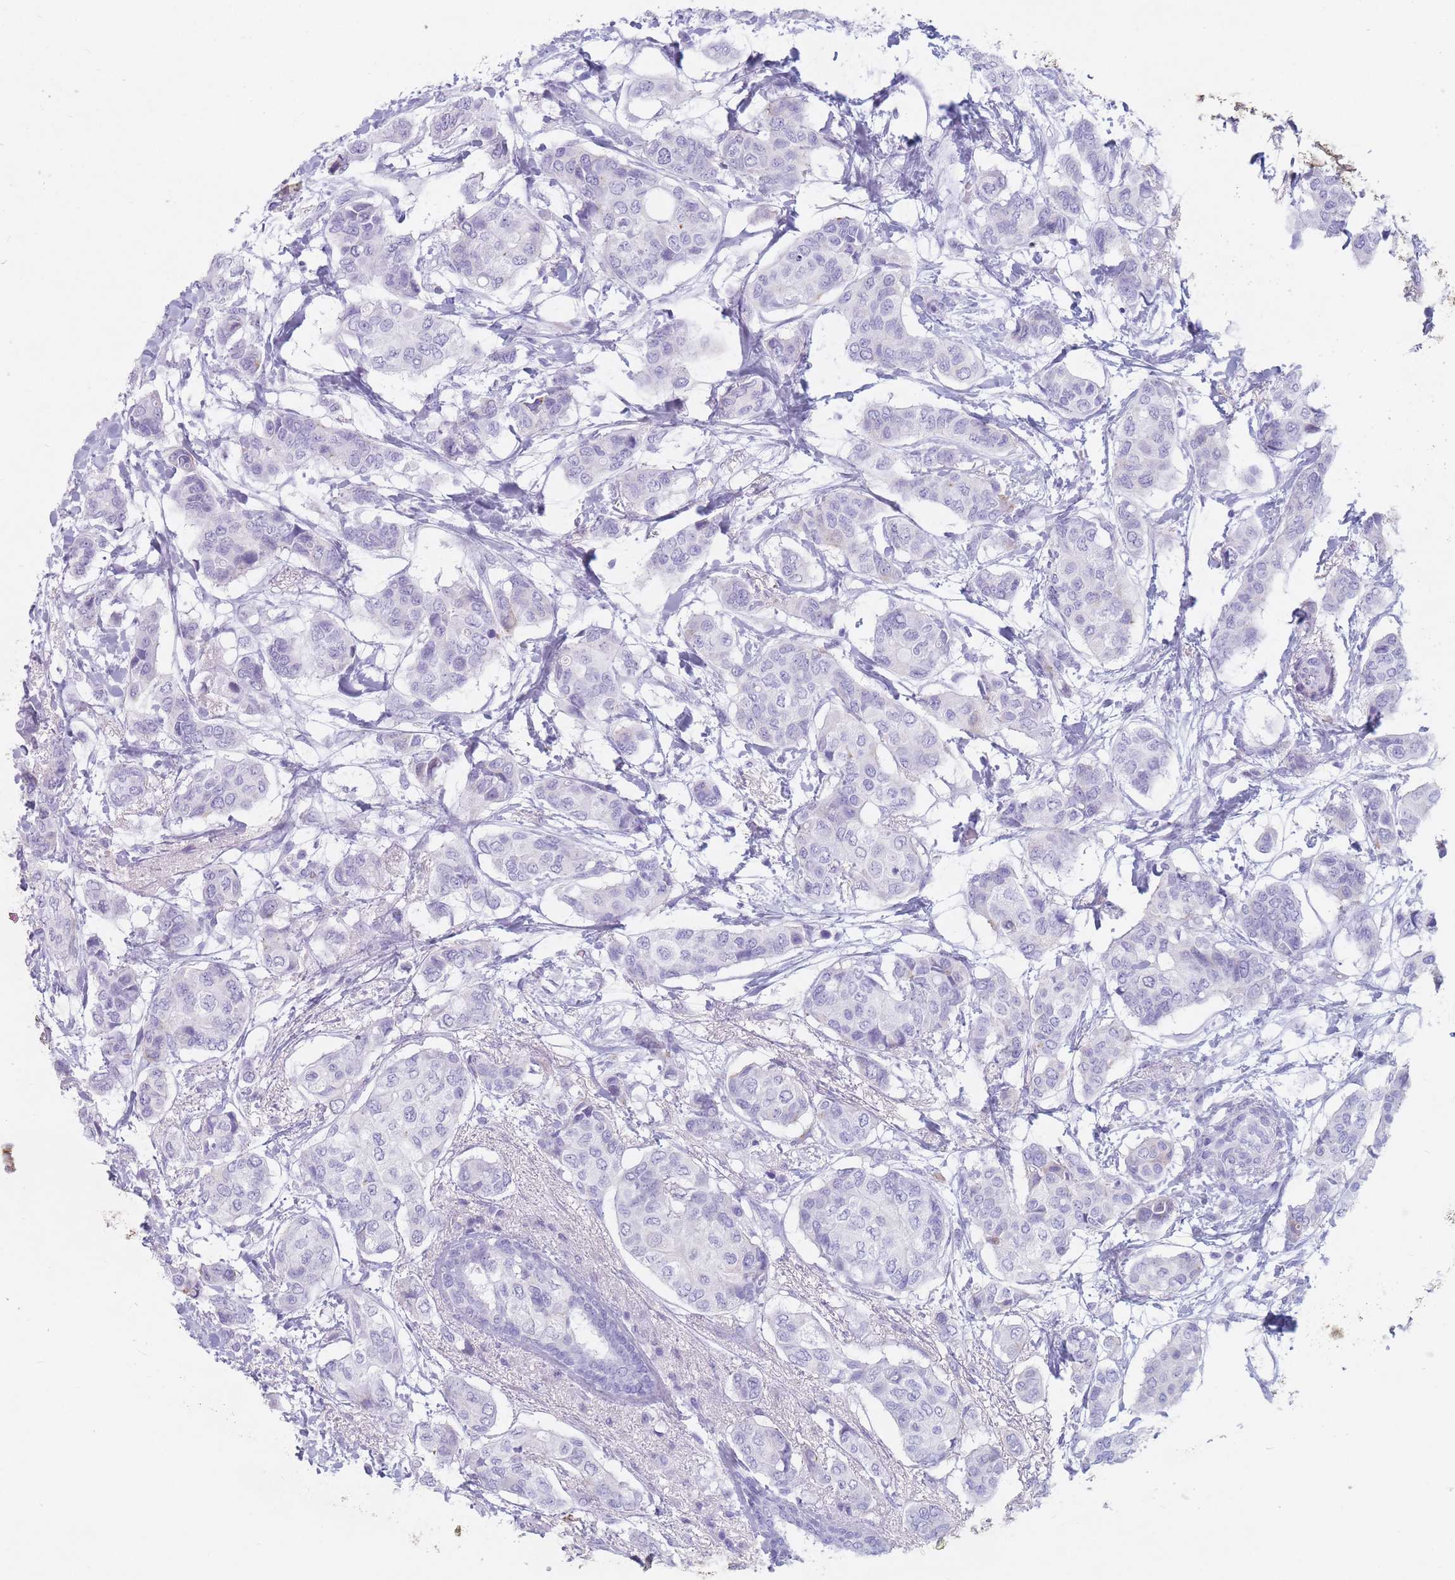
{"staining": {"intensity": "negative", "quantity": "none", "location": "none"}, "tissue": "breast cancer", "cell_type": "Tumor cells", "image_type": "cancer", "snomed": [{"axis": "morphology", "description": "Lobular carcinoma"}, {"axis": "topography", "description": "Breast"}], "caption": "Immunohistochemistry (IHC) of human breast cancer (lobular carcinoma) shows no positivity in tumor cells.", "gene": "ST3GAL5", "patient": {"sex": "female", "age": 51}}